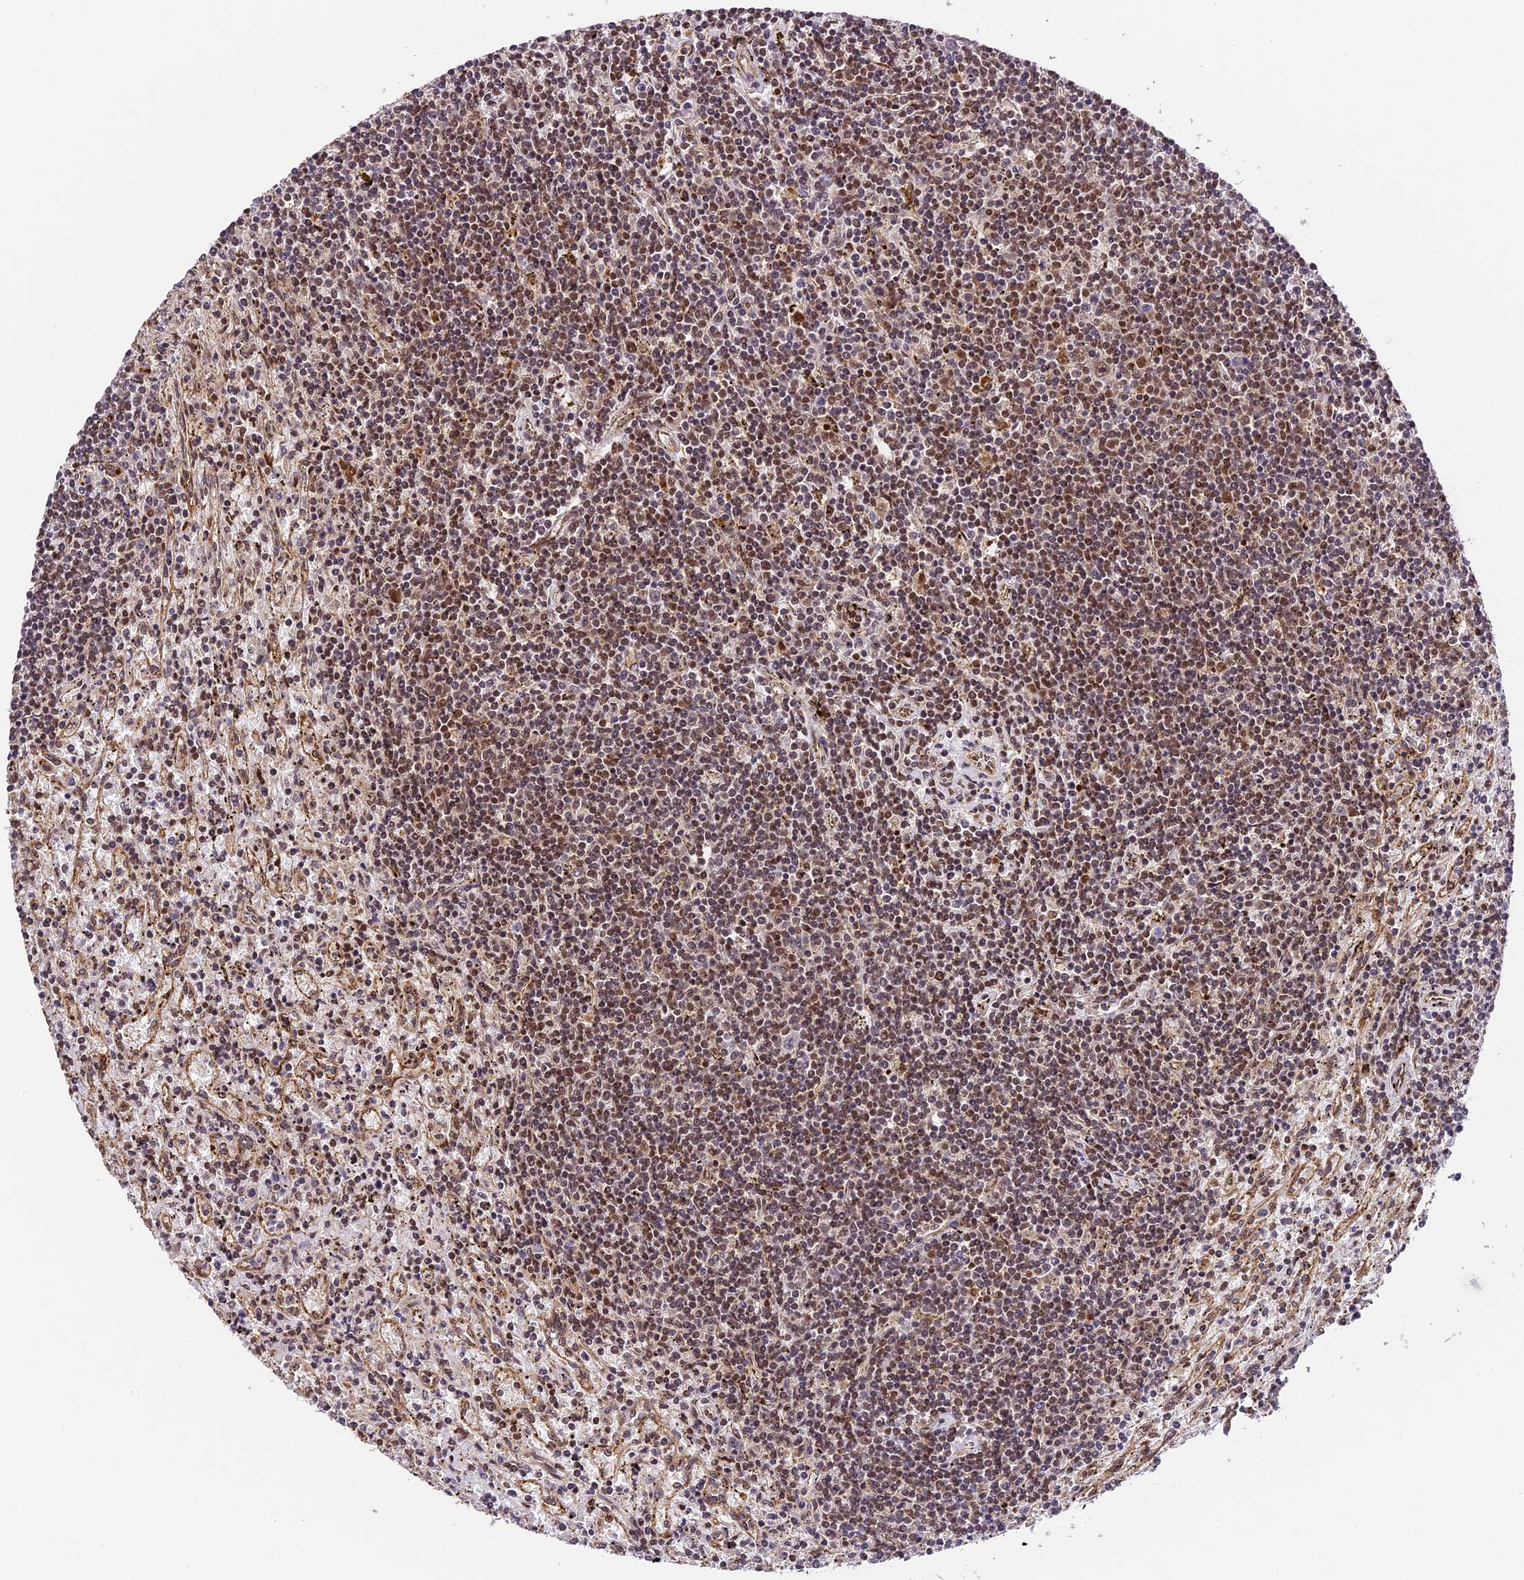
{"staining": {"intensity": "moderate", "quantity": "25%-75%", "location": "nuclear"}, "tissue": "lymphoma", "cell_type": "Tumor cells", "image_type": "cancer", "snomed": [{"axis": "morphology", "description": "Malignant lymphoma, non-Hodgkin's type, Low grade"}, {"axis": "topography", "description": "Spleen"}], "caption": "A brown stain labels moderate nuclear positivity of a protein in malignant lymphoma, non-Hodgkin's type (low-grade) tumor cells. (DAB IHC with brightfield microscopy, high magnification).", "gene": "TRIM22", "patient": {"sex": "male", "age": 76}}